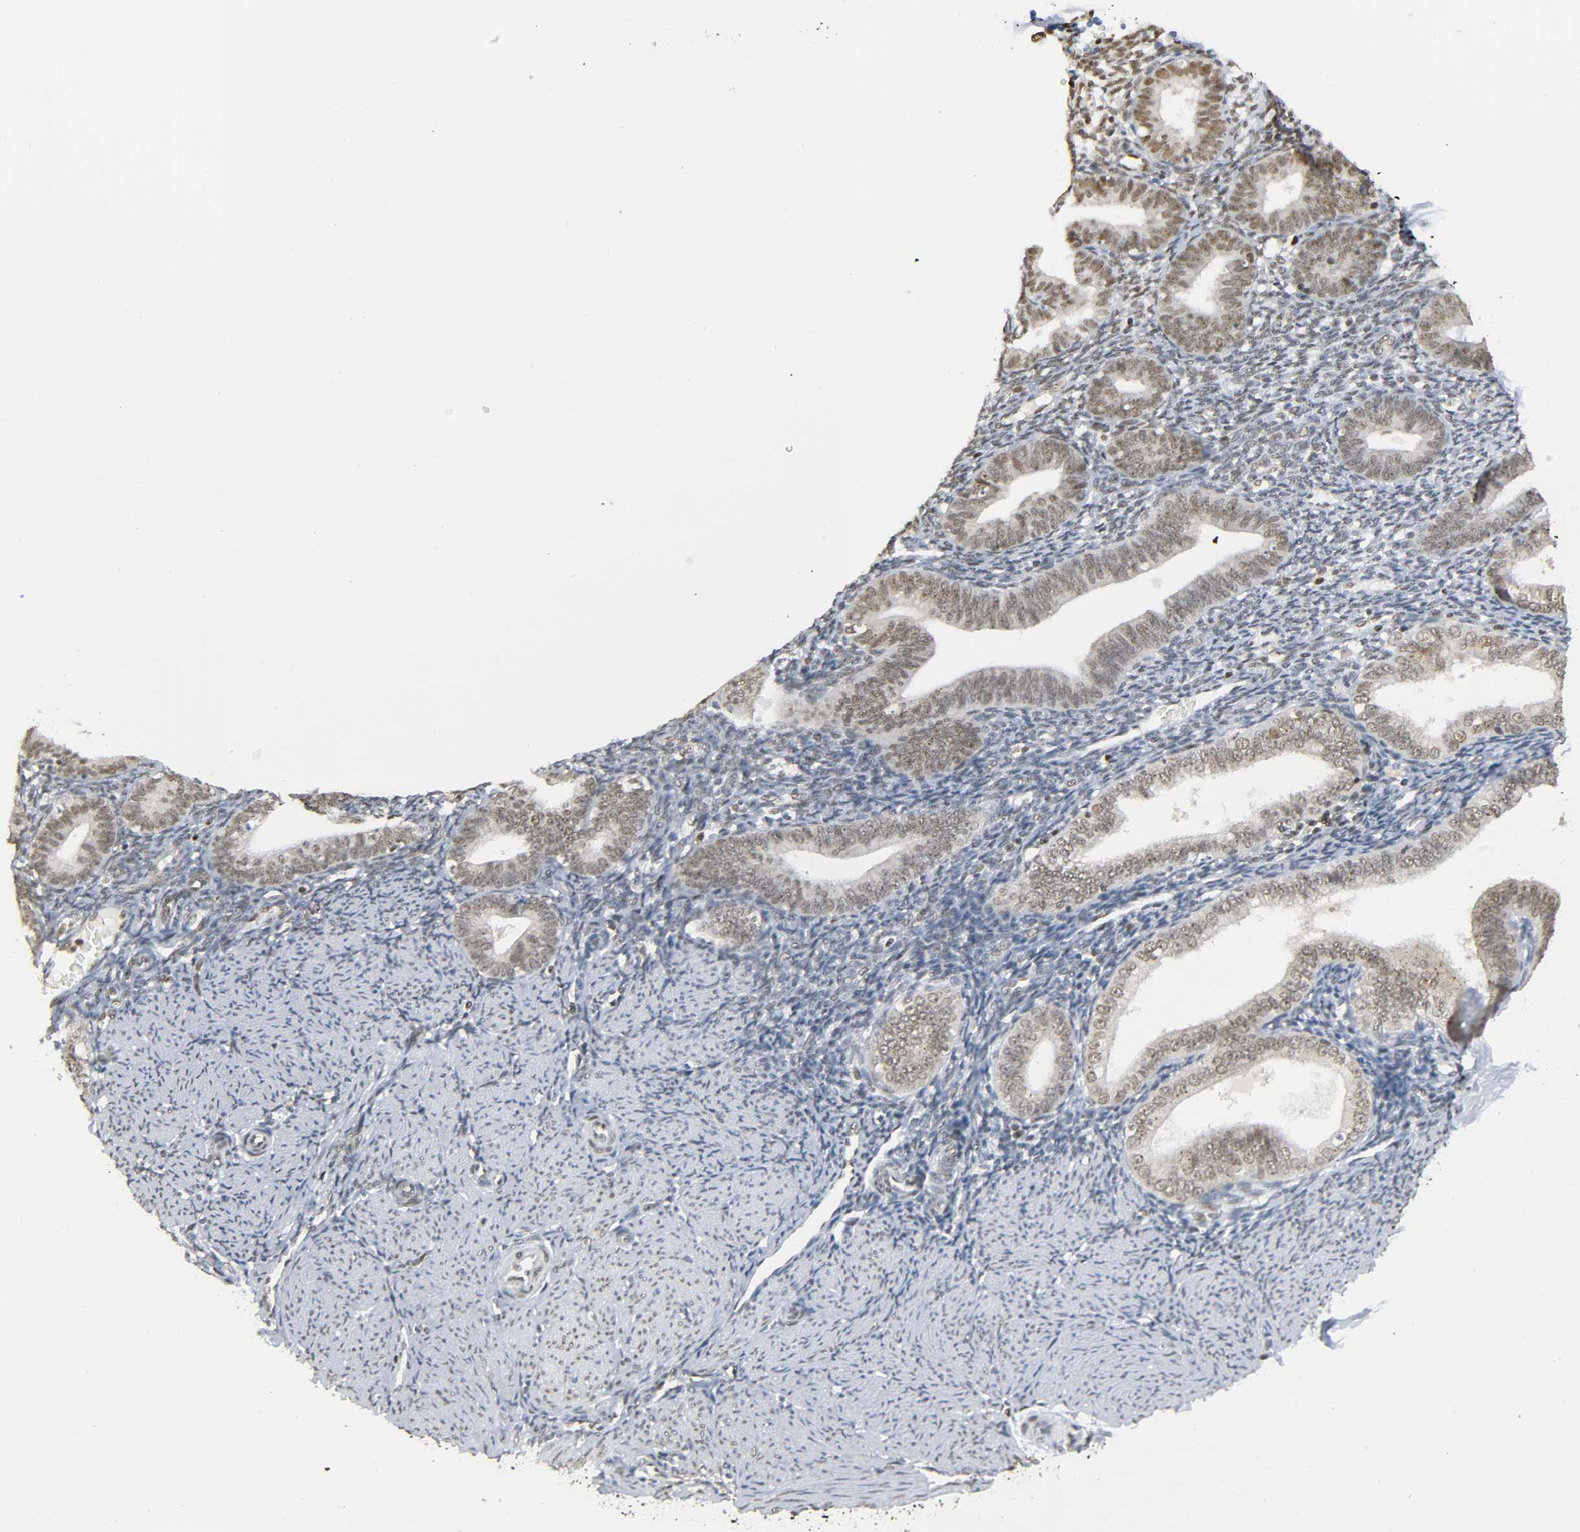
{"staining": {"intensity": "moderate", "quantity": ">75%", "location": "nuclear"}, "tissue": "endometrium", "cell_type": "Cells in endometrial stroma", "image_type": "normal", "snomed": [{"axis": "morphology", "description": "Normal tissue, NOS"}, {"axis": "topography", "description": "Endometrium"}], "caption": "Cells in endometrial stroma exhibit medium levels of moderate nuclear expression in approximately >75% of cells in benign human endometrium.", "gene": "SUMO1", "patient": {"sex": "female", "age": 61}}